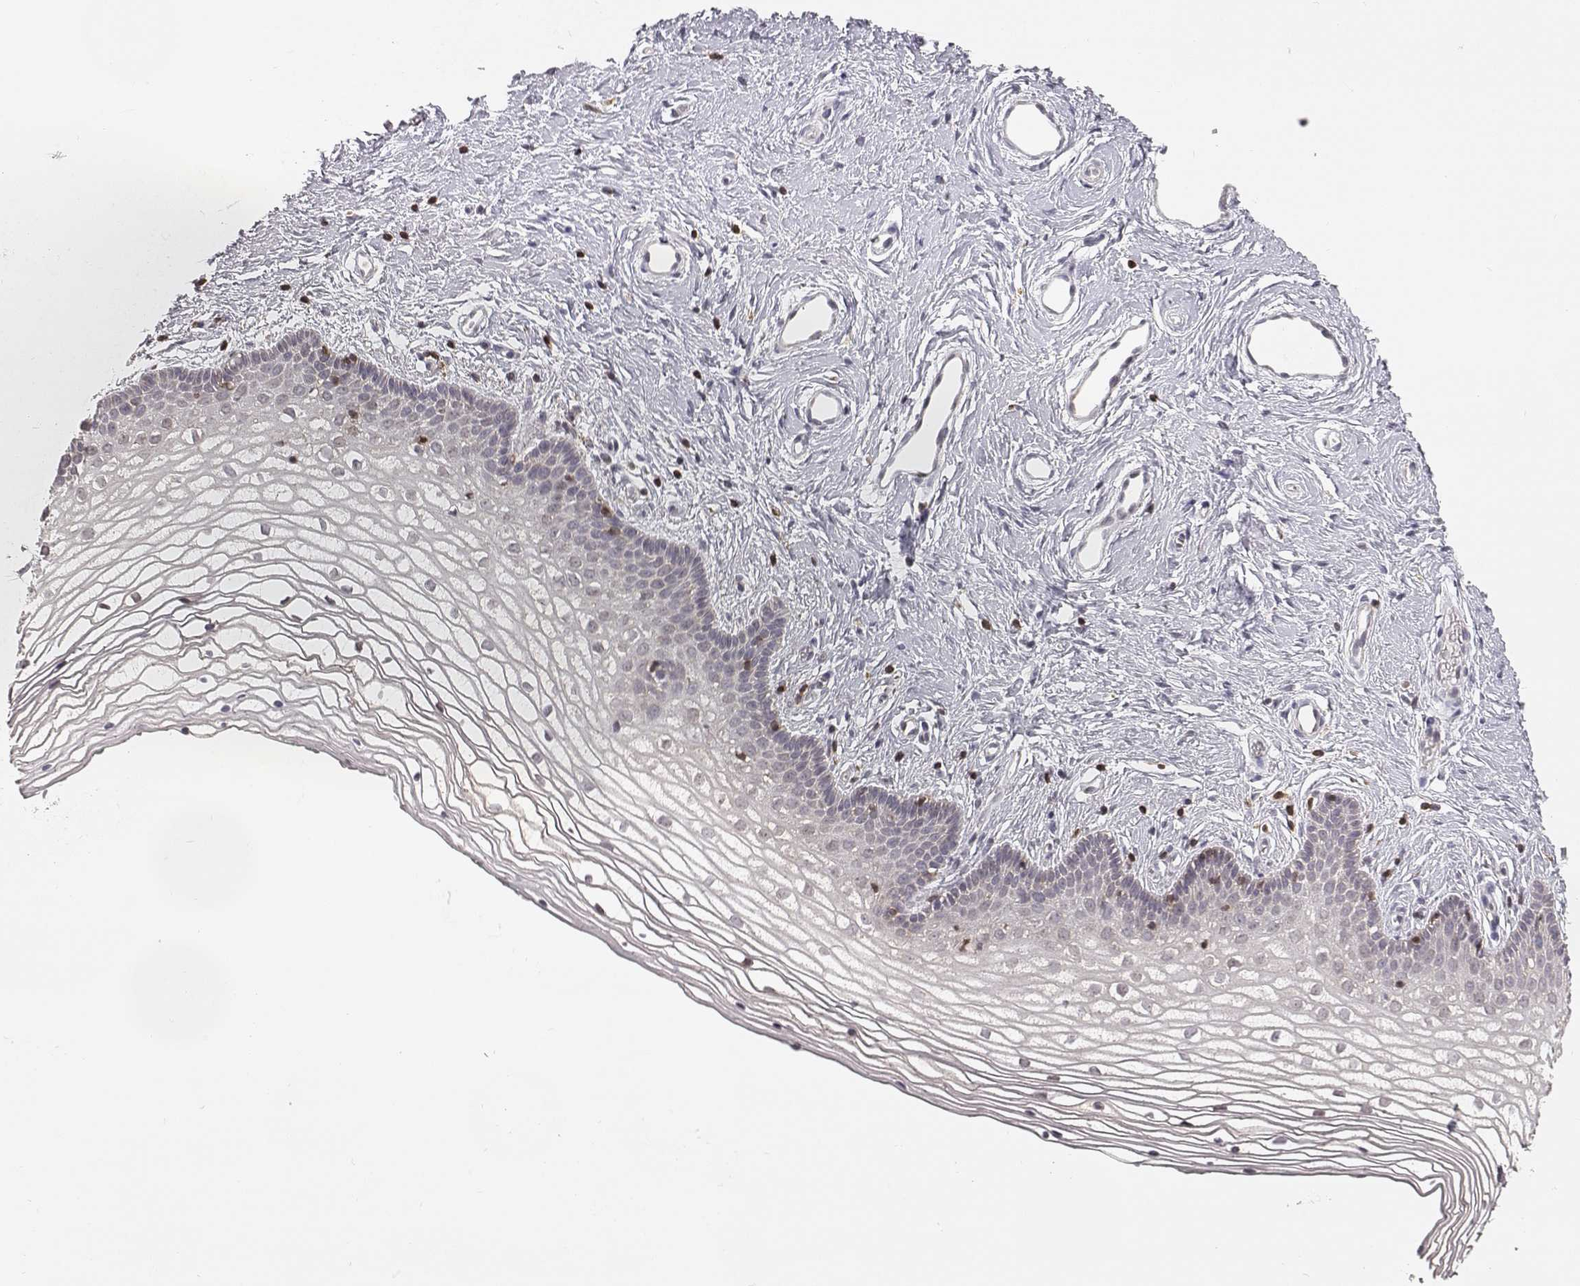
{"staining": {"intensity": "negative", "quantity": "none", "location": "none"}, "tissue": "vagina", "cell_type": "Squamous epithelial cells", "image_type": "normal", "snomed": [{"axis": "morphology", "description": "Normal tissue, NOS"}, {"axis": "topography", "description": "Vagina"}], "caption": "Squamous epithelial cells are negative for protein expression in benign human vagina. (IHC, brightfield microscopy, high magnification).", "gene": "GRAP2", "patient": {"sex": "female", "age": 36}}